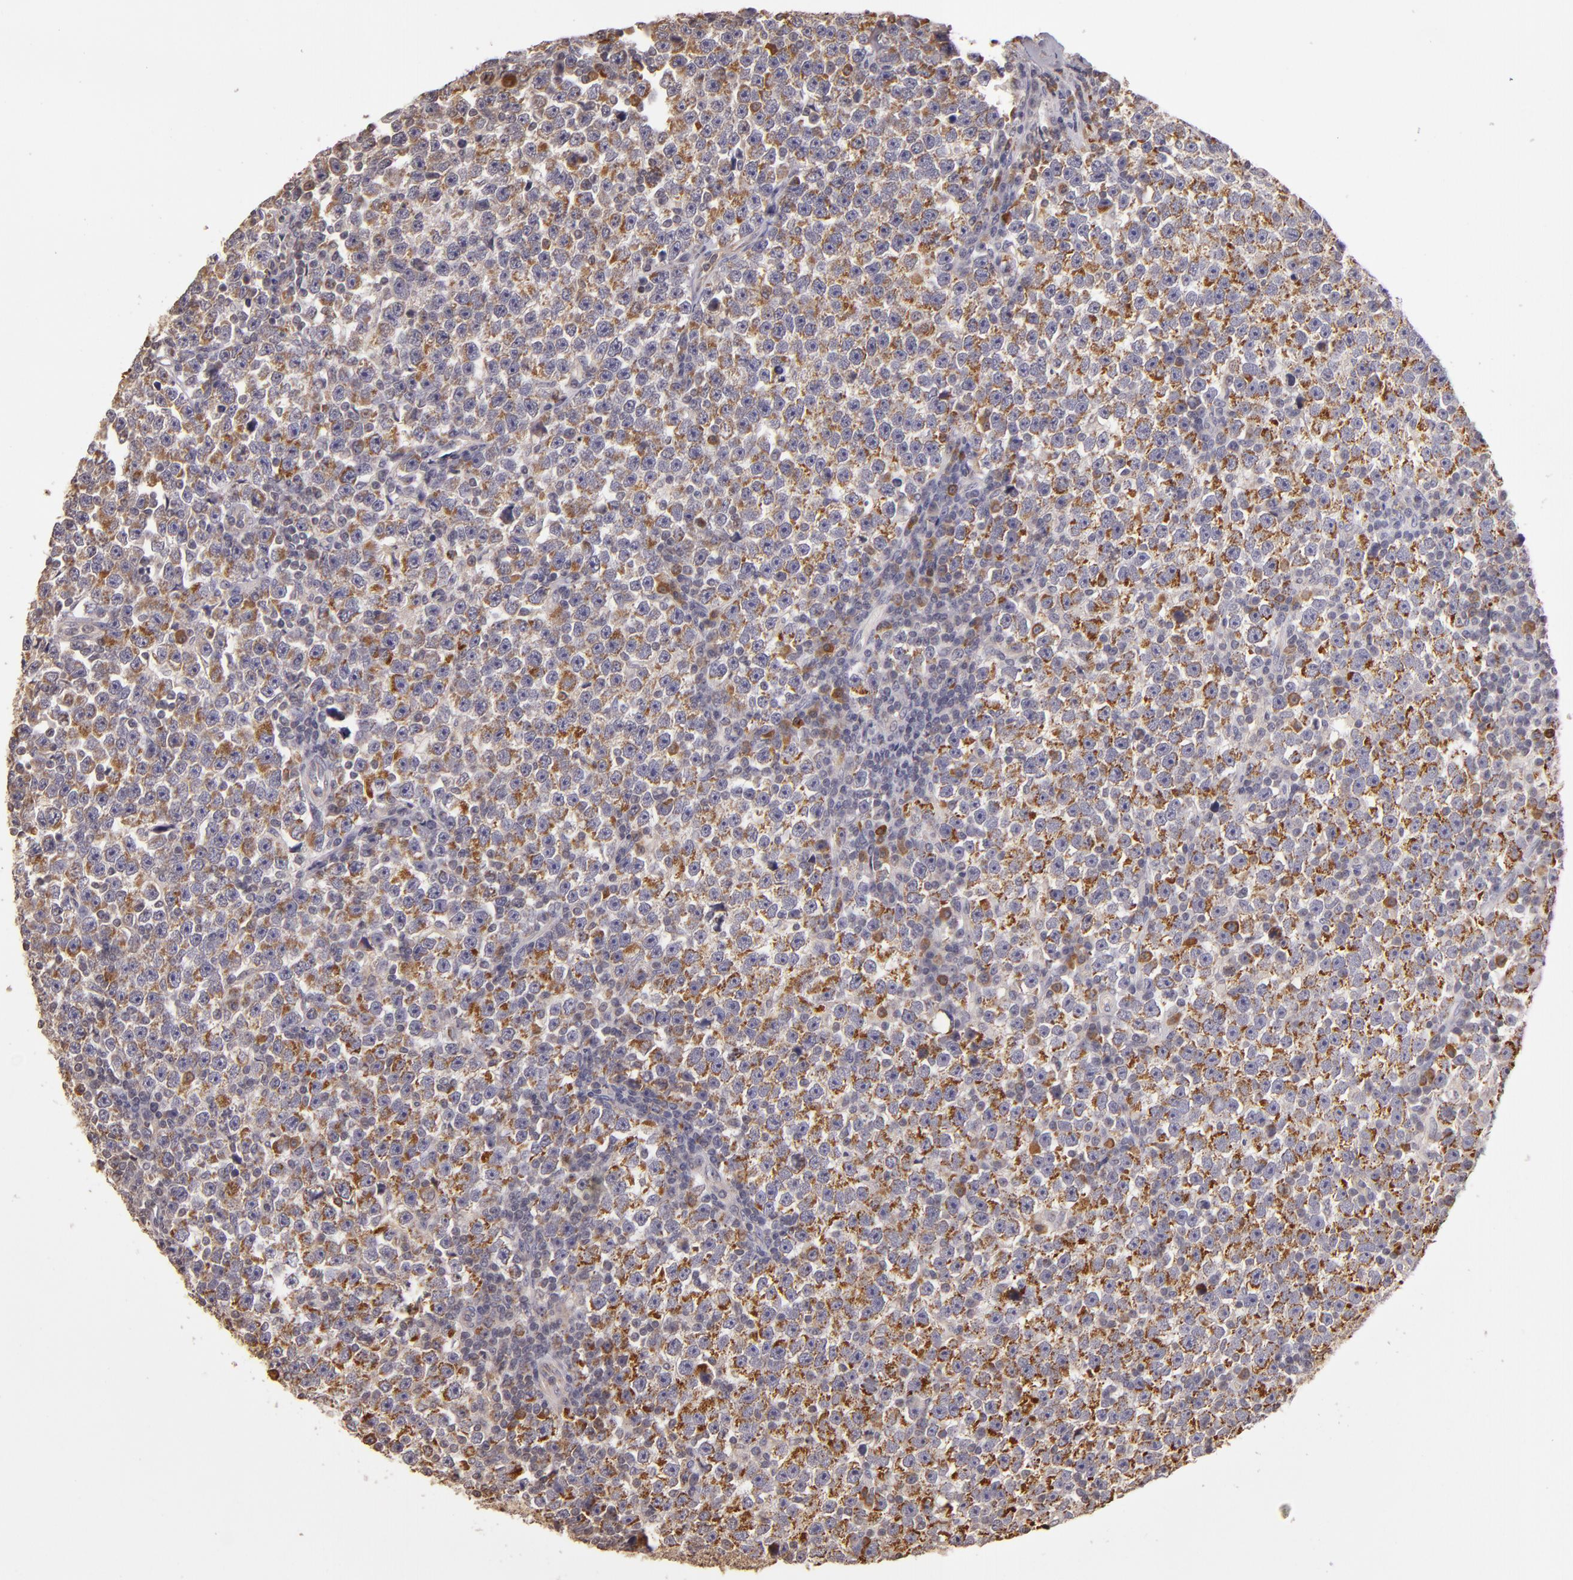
{"staining": {"intensity": "moderate", "quantity": ">75%", "location": "cytoplasmic/membranous"}, "tissue": "testis cancer", "cell_type": "Tumor cells", "image_type": "cancer", "snomed": [{"axis": "morphology", "description": "Seminoma, NOS"}, {"axis": "topography", "description": "Testis"}], "caption": "The micrograph exhibits immunohistochemical staining of seminoma (testis). There is moderate cytoplasmic/membranous expression is seen in approximately >75% of tumor cells.", "gene": "ABL1", "patient": {"sex": "male", "age": 43}}